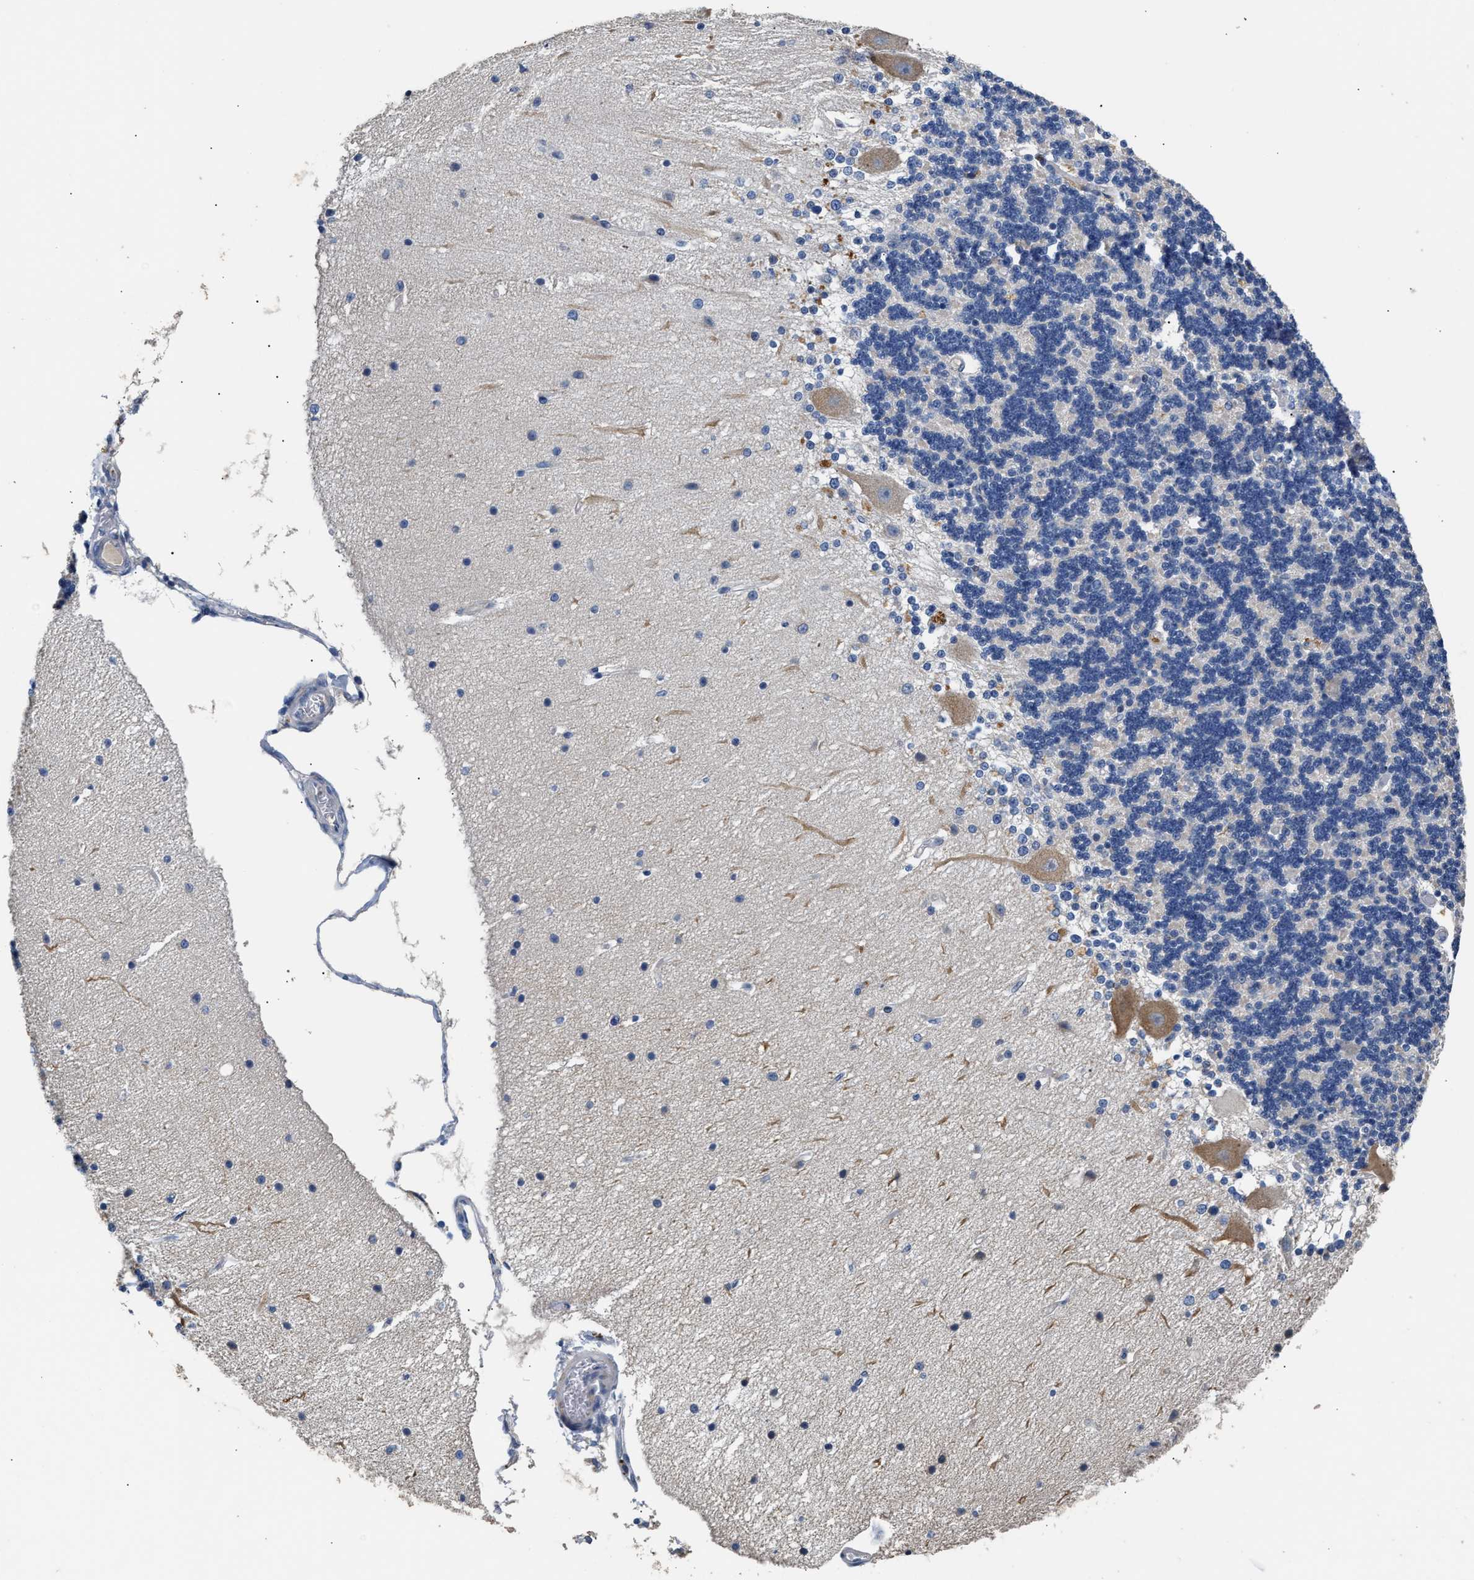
{"staining": {"intensity": "negative", "quantity": "none", "location": "none"}, "tissue": "cerebellum", "cell_type": "Cells in granular layer", "image_type": "normal", "snomed": [{"axis": "morphology", "description": "Normal tissue, NOS"}, {"axis": "topography", "description": "Cerebellum"}], "caption": "Histopathology image shows no significant protein positivity in cells in granular layer of unremarkable cerebellum.", "gene": "CCDC171", "patient": {"sex": "female", "age": 54}}